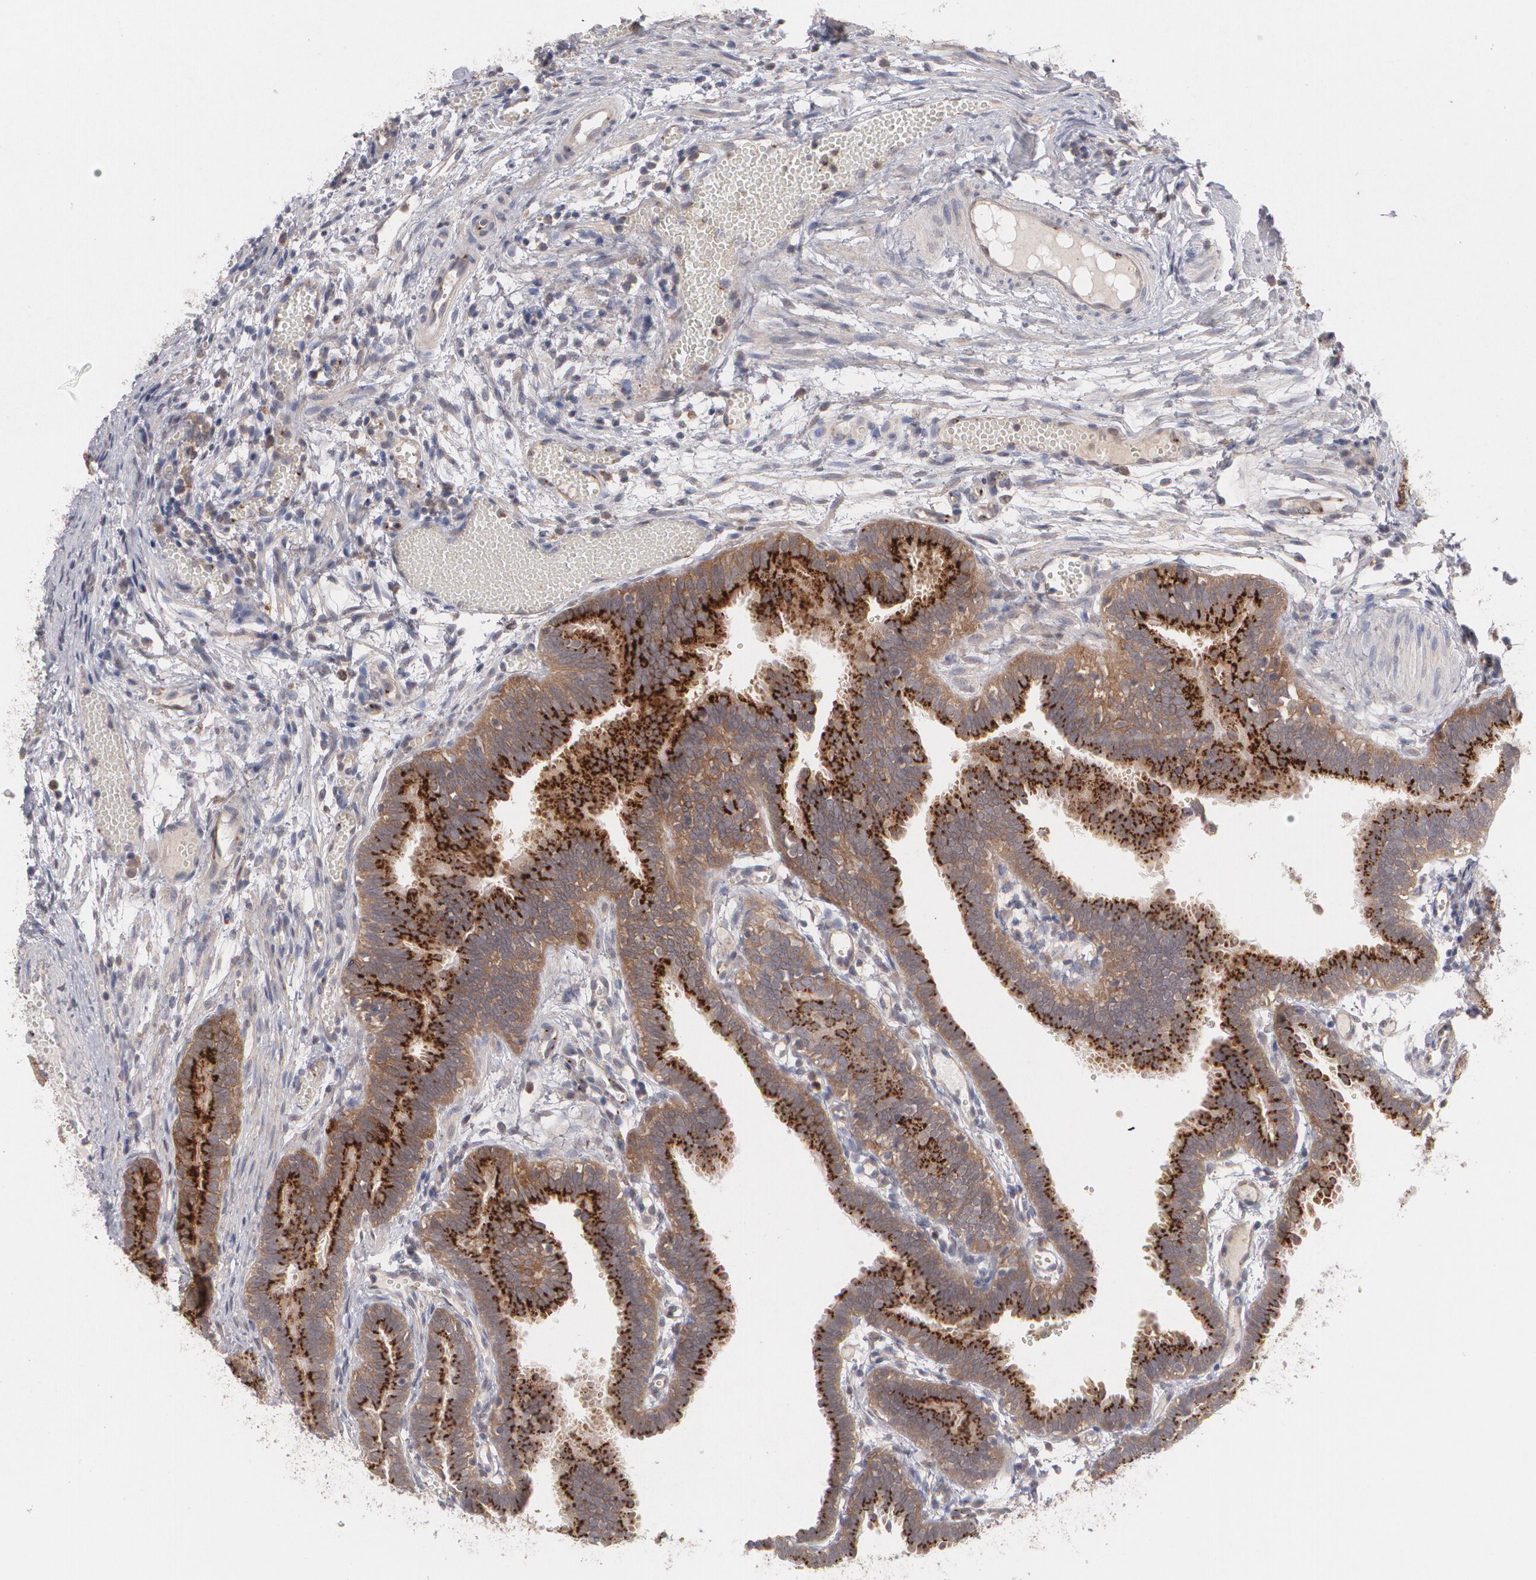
{"staining": {"intensity": "strong", "quantity": "25%-75%", "location": "cytoplasmic/membranous"}, "tissue": "fallopian tube", "cell_type": "Glandular cells", "image_type": "normal", "snomed": [{"axis": "morphology", "description": "Normal tissue, NOS"}, {"axis": "topography", "description": "Fallopian tube"}], "caption": "High-magnification brightfield microscopy of normal fallopian tube stained with DAB (brown) and counterstained with hematoxylin (blue). glandular cells exhibit strong cytoplasmic/membranous expression is identified in about25%-75% of cells. Immunohistochemistry stains the protein of interest in brown and the nuclei are stained blue.", "gene": "HTT", "patient": {"sex": "female", "age": 29}}